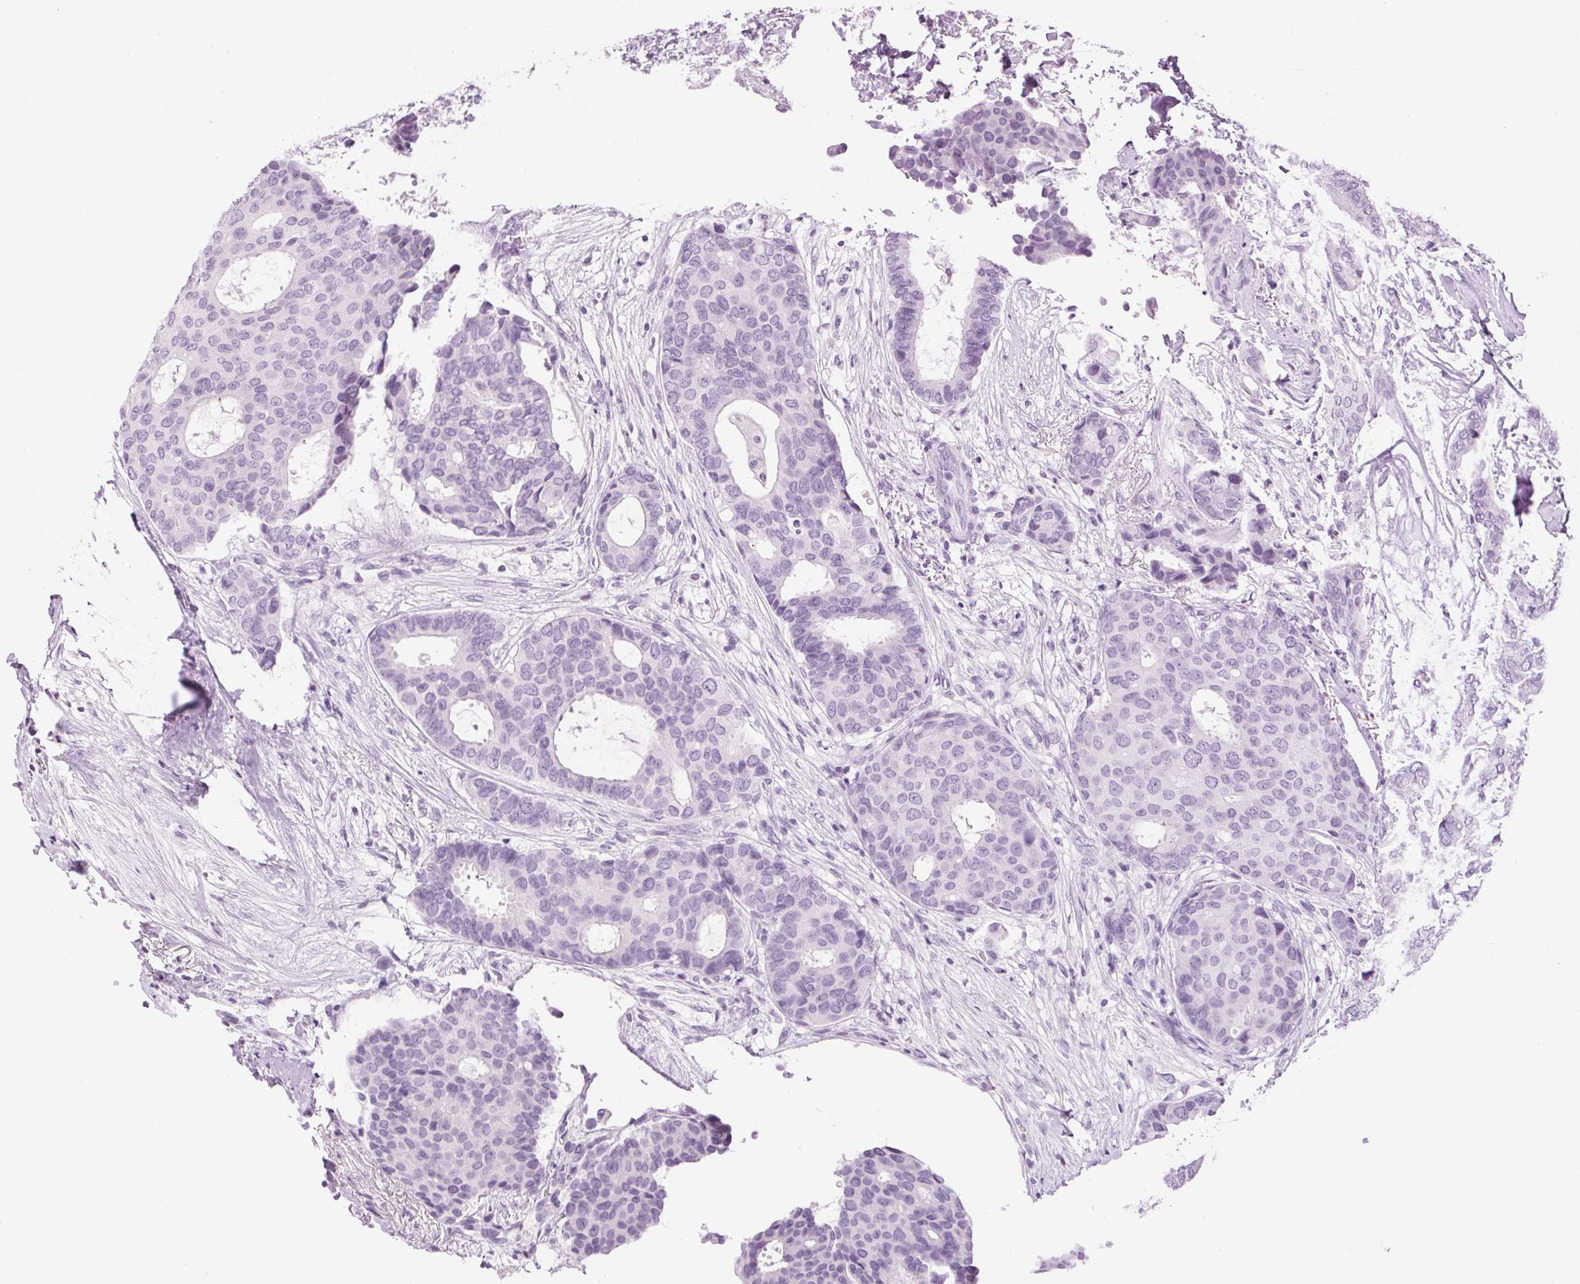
{"staining": {"intensity": "negative", "quantity": "none", "location": "none"}, "tissue": "breast cancer", "cell_type": "Tumor cells", "image_type": "cancer", "snomed": [{"axis": "morphology", "description": "Duct carcinoma"}, {"axis": "topography", "description": "Breast"}], "caption": "Tumor cells show no significant expression in breast invasive ductal carcinoma. The staining is performed using DAB (3,3'-diaminobenzidine) brown chromogen with nuclei counter-stained in using hematoxylin.", "gene": "TMEM88B", "patient": {"sex": "female", "age": 75}}